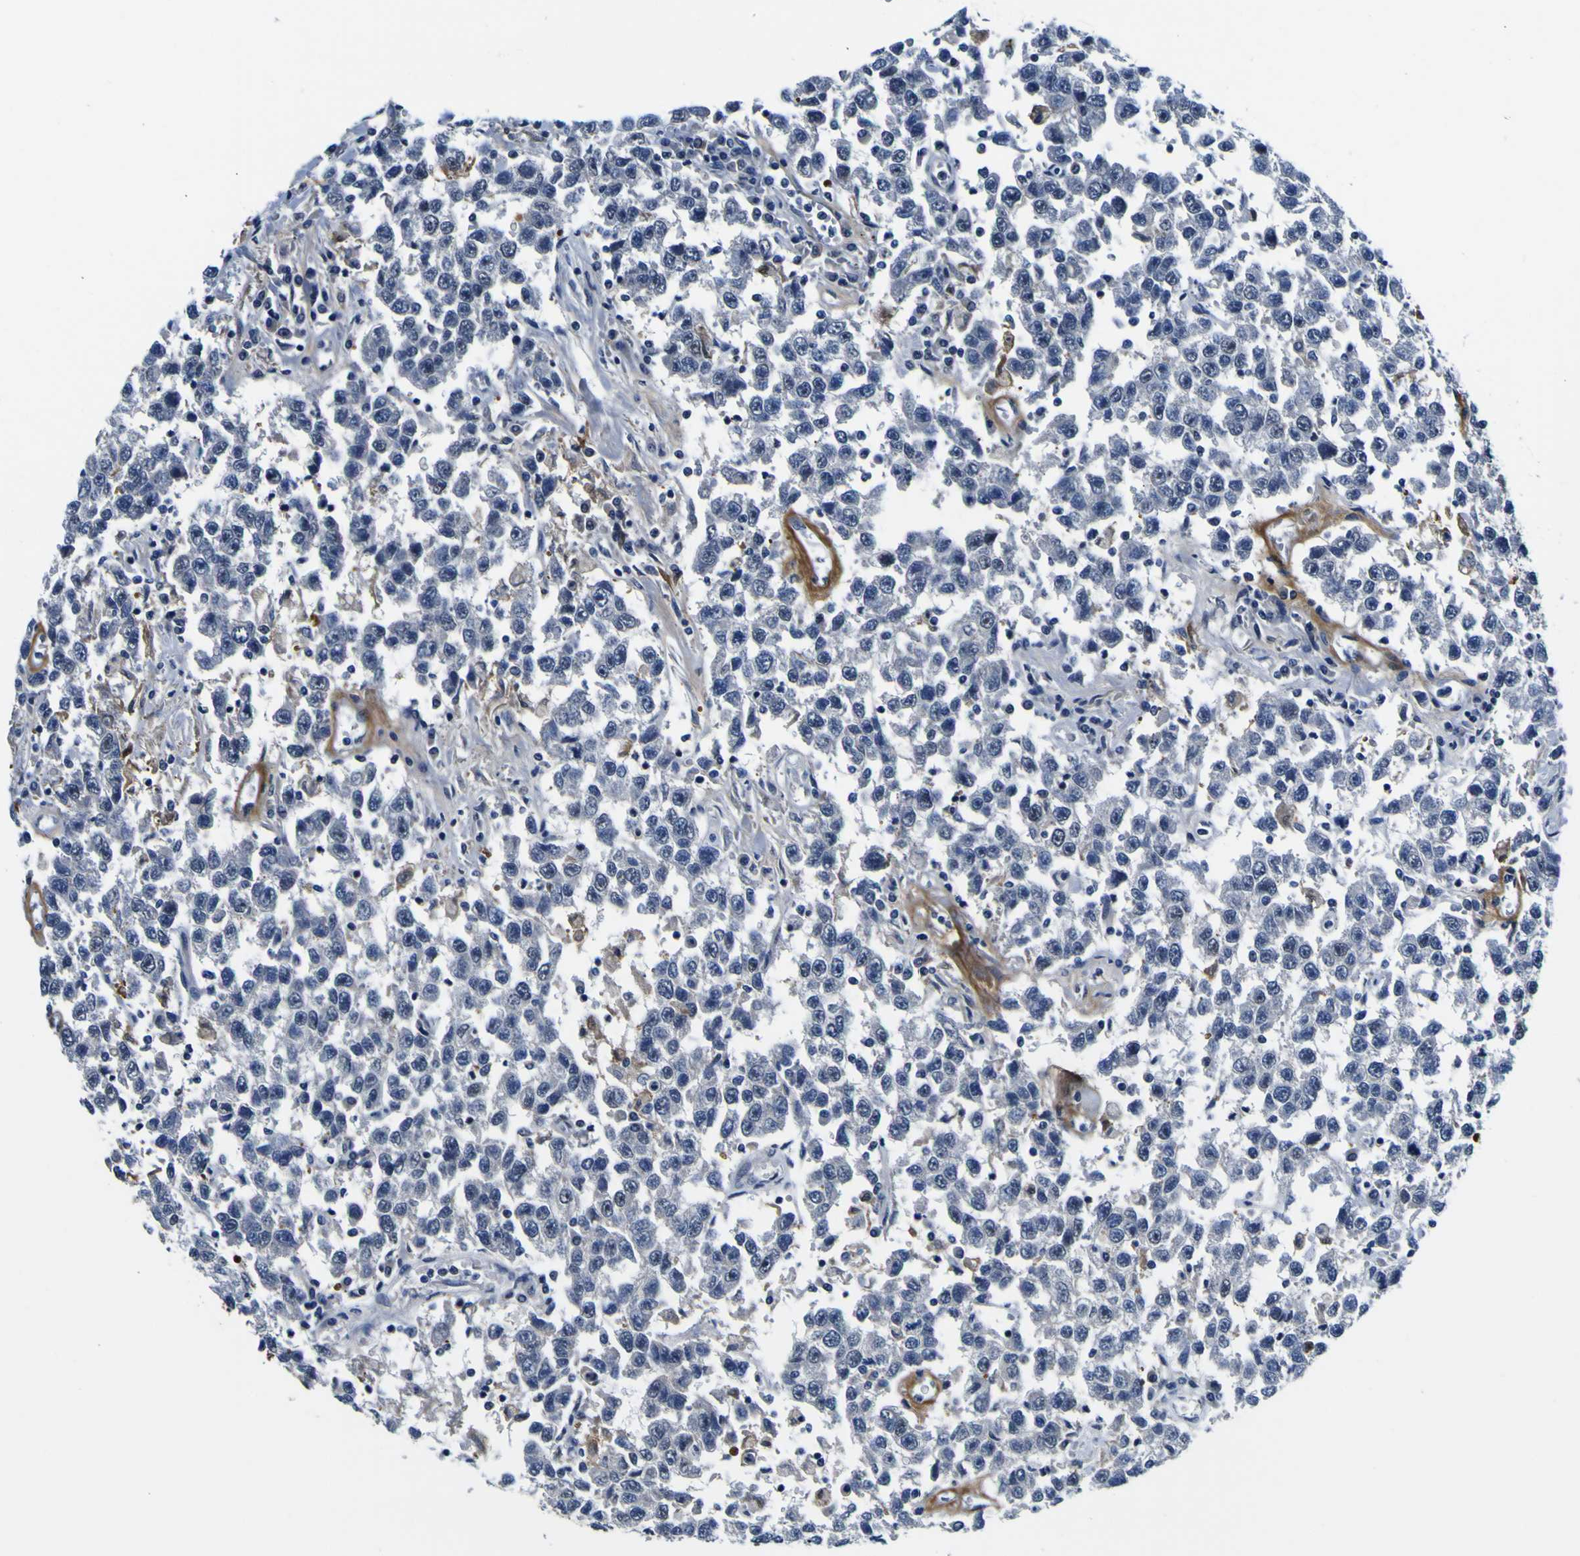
{"staining": {"intensity": "negative", "quantity": "none", "location": "none"}, "tissue": "testis cancer", "cell_type": "Tumor cells", "image_type": "cancer", "snomed": [{"axis": "morphology", "description": "Seminoma, NOS"}, {"axis": "topography", "description": "Testis"}], "caption": "An immunohistochemistry (IHC) image of seminoma (testis) is shown. There is no staining in tumor cells of seminoma (testis).", "gene": "POSTN", "patient": {"sex": "male", "age": 41}}